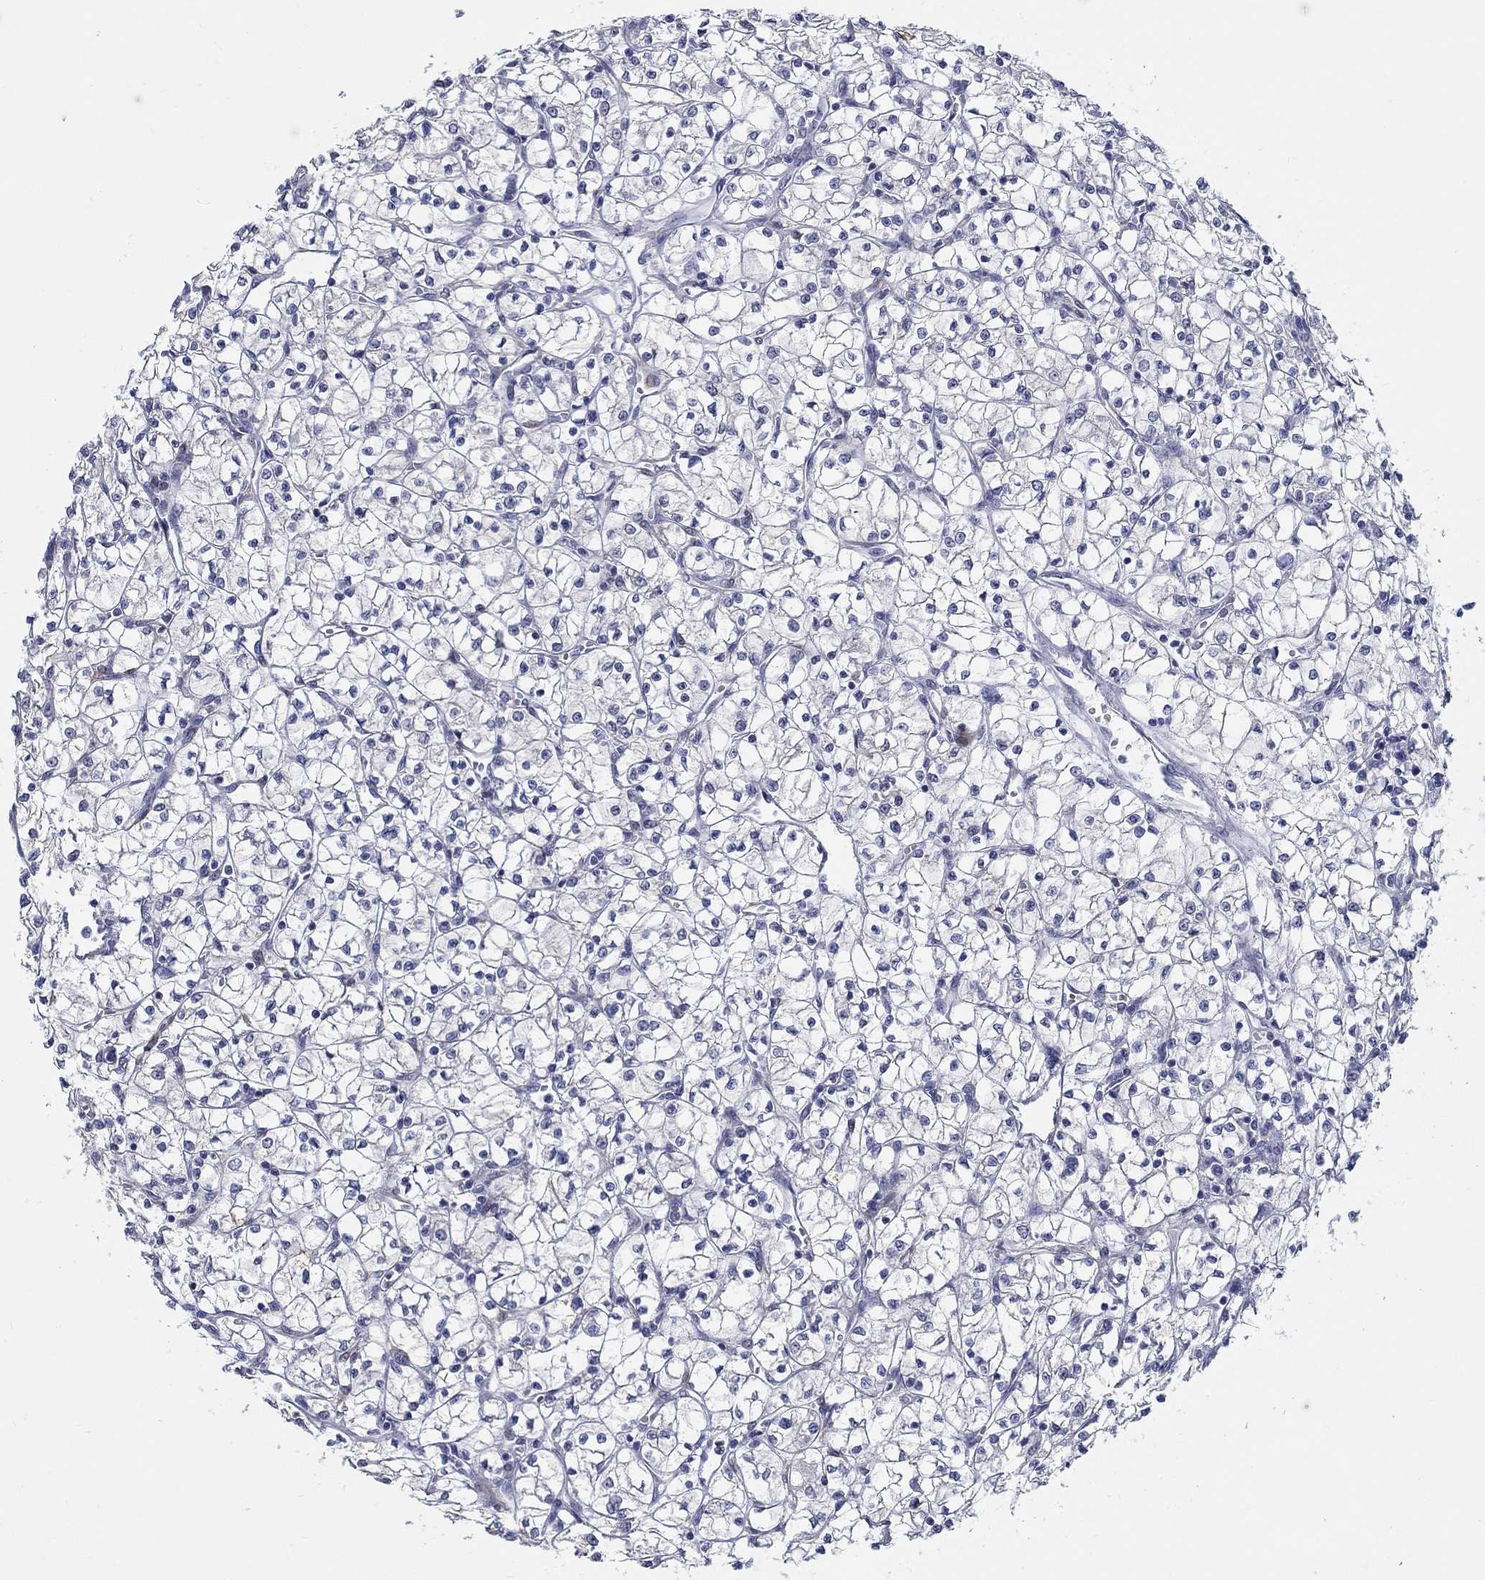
{"staining": {"intensity": "negative", "quantity": "none", "location": "none"}, "tissue": "renal cancer", "cell_type": "Tumor cells", "image_type": "cancer", "snomed": [{"axis": "morphology", "description": "Adenocarcinoma, NOS"}, {"axis": "topography", "description": "Kidney"}], "caption": "A photomicrograph of human renal adenocarcinoma is negative for staining in tumor cells.", "gene": "PDE1B", "patient": {"sex": "female", "age": 64}}